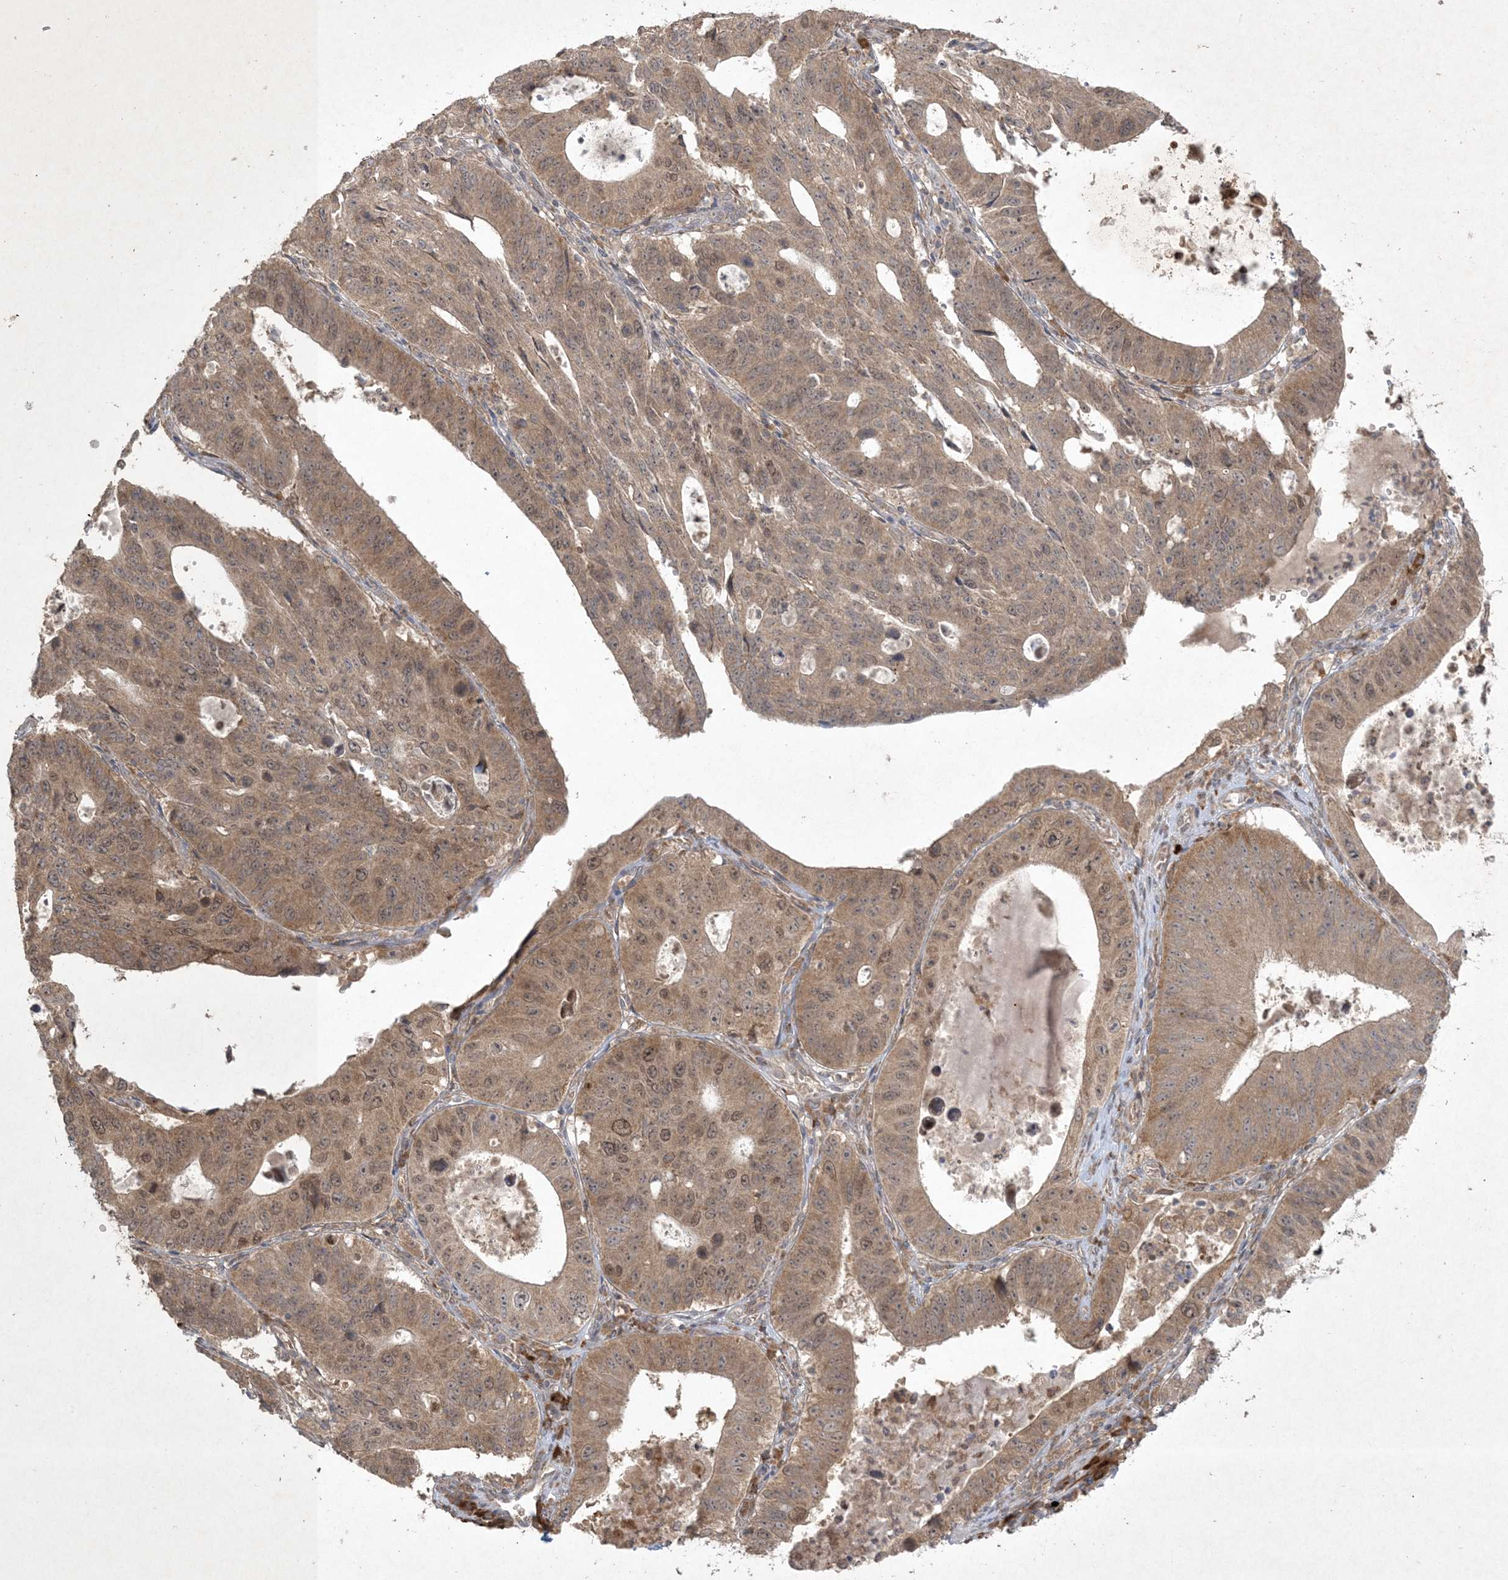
{"staining": {"intensity": "moderate", "quantity": ">75%", "location": "cytoplasmic/membranous,nuclear"}, "tissue": "stomach cancer", "cell_type": "Tumor cells", "image_type": "cancer", "snomed": [{"axis": "morphology", "description": "Adenocarcinoma, NOS"}, {"axis": "topography", "description": "Stomach"}], "caption": "The immunohistochemical stain shows moderate cytoplasmic/membranous and nuclear expression in tumor cells of adenocarcinoma (stomach) tissue.", "gene": "NRBP2", "patient": {"sex": "male", "age": 59}}